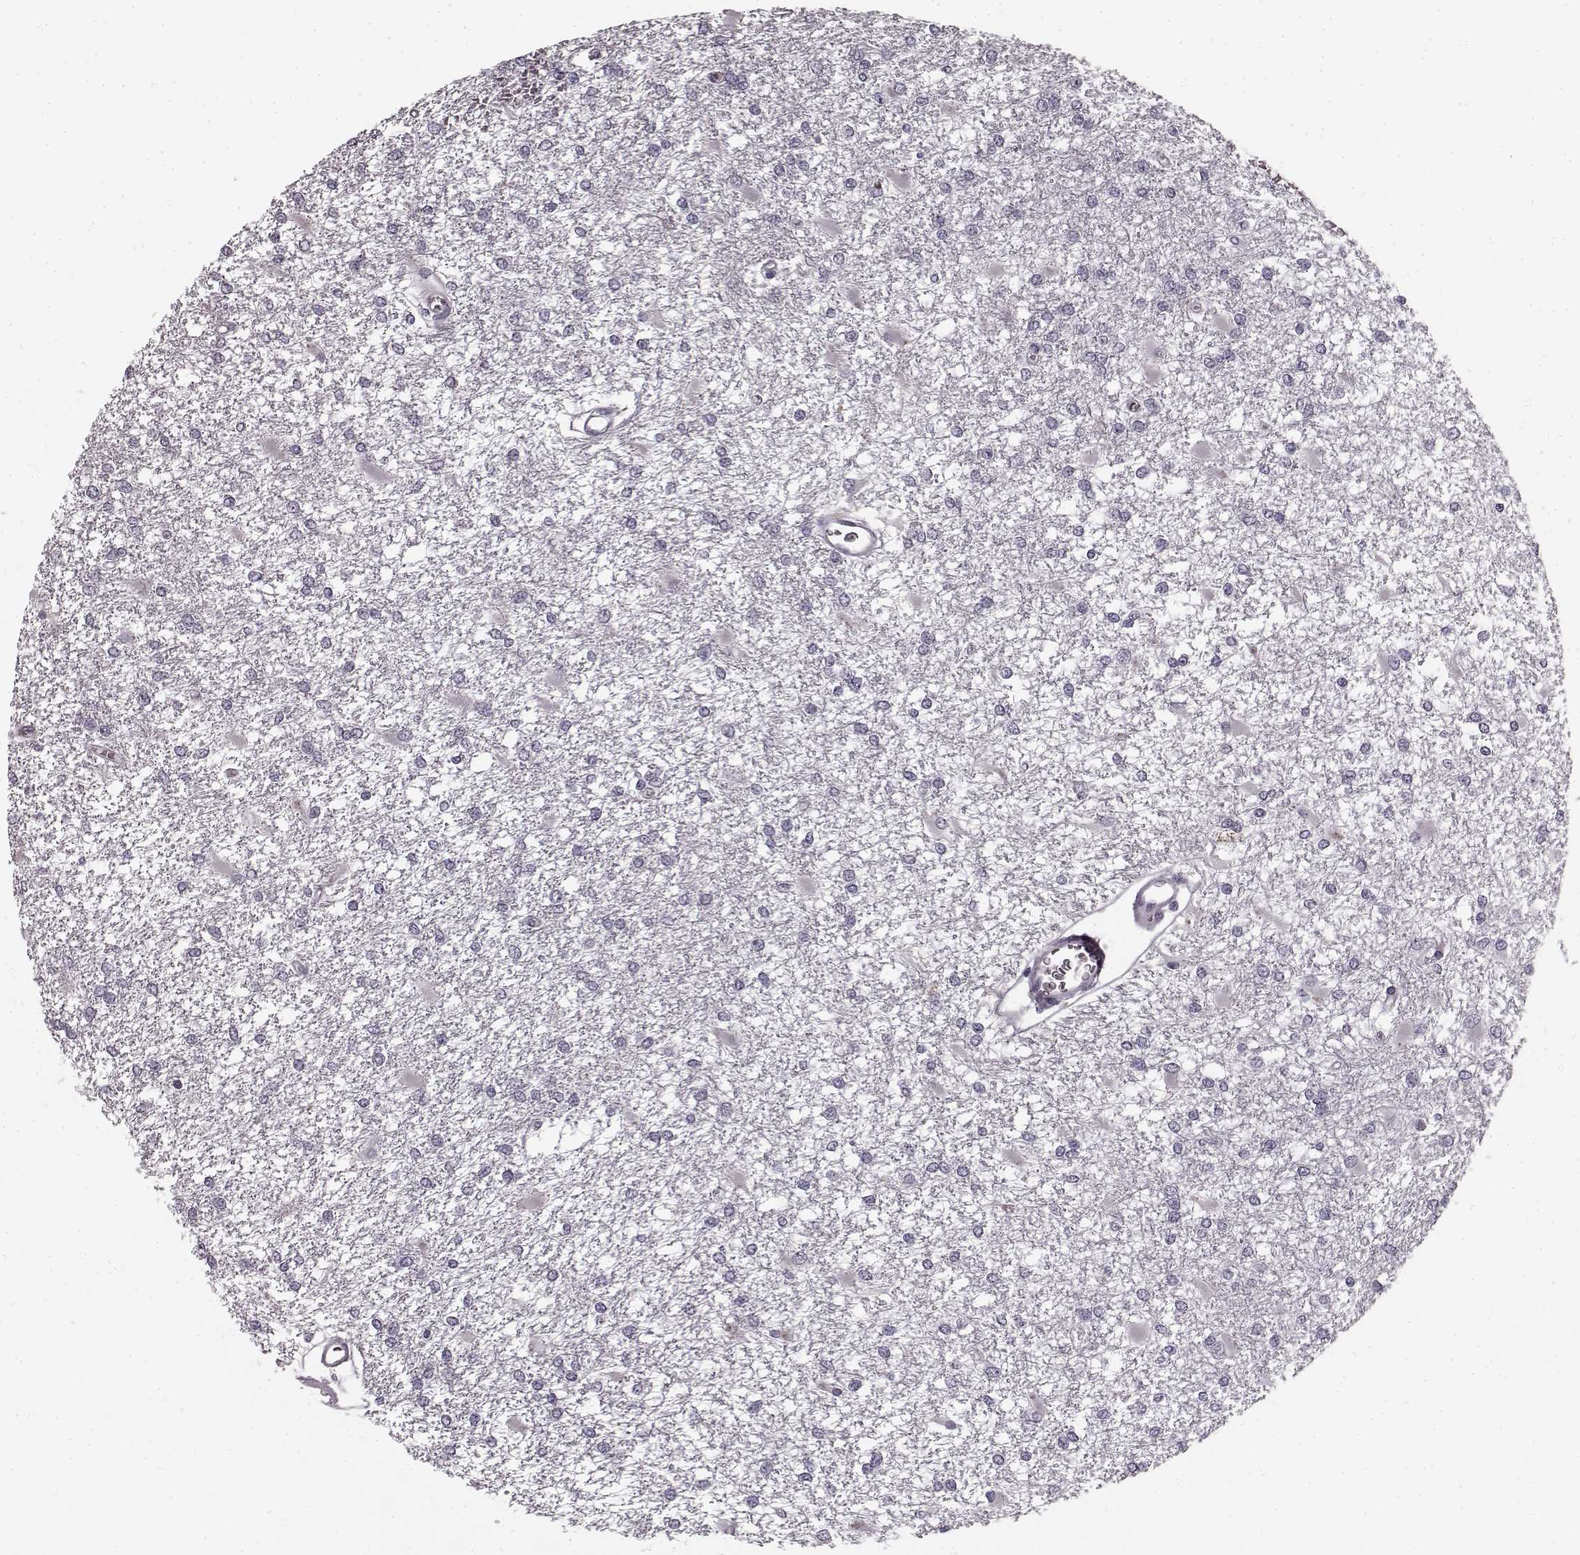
{"staining": {"intensity": "negative", "quantity": "none", "location": "none"}, "tissue": "glioma", "cell_type": "Tumor cells", "image_type": "cancer", "snomed": [{"axis": "morphology", "description": "Glioma, malignant, High grade"}, {"axis": "topography", "description": "Cerebral cortex"}], "caption": "Image shows no protein expression in tumor cells of malignant glioma (high-grade) tissue.", "gene": "FAM234B", "patient": {"sex": "male", "age": 79}}